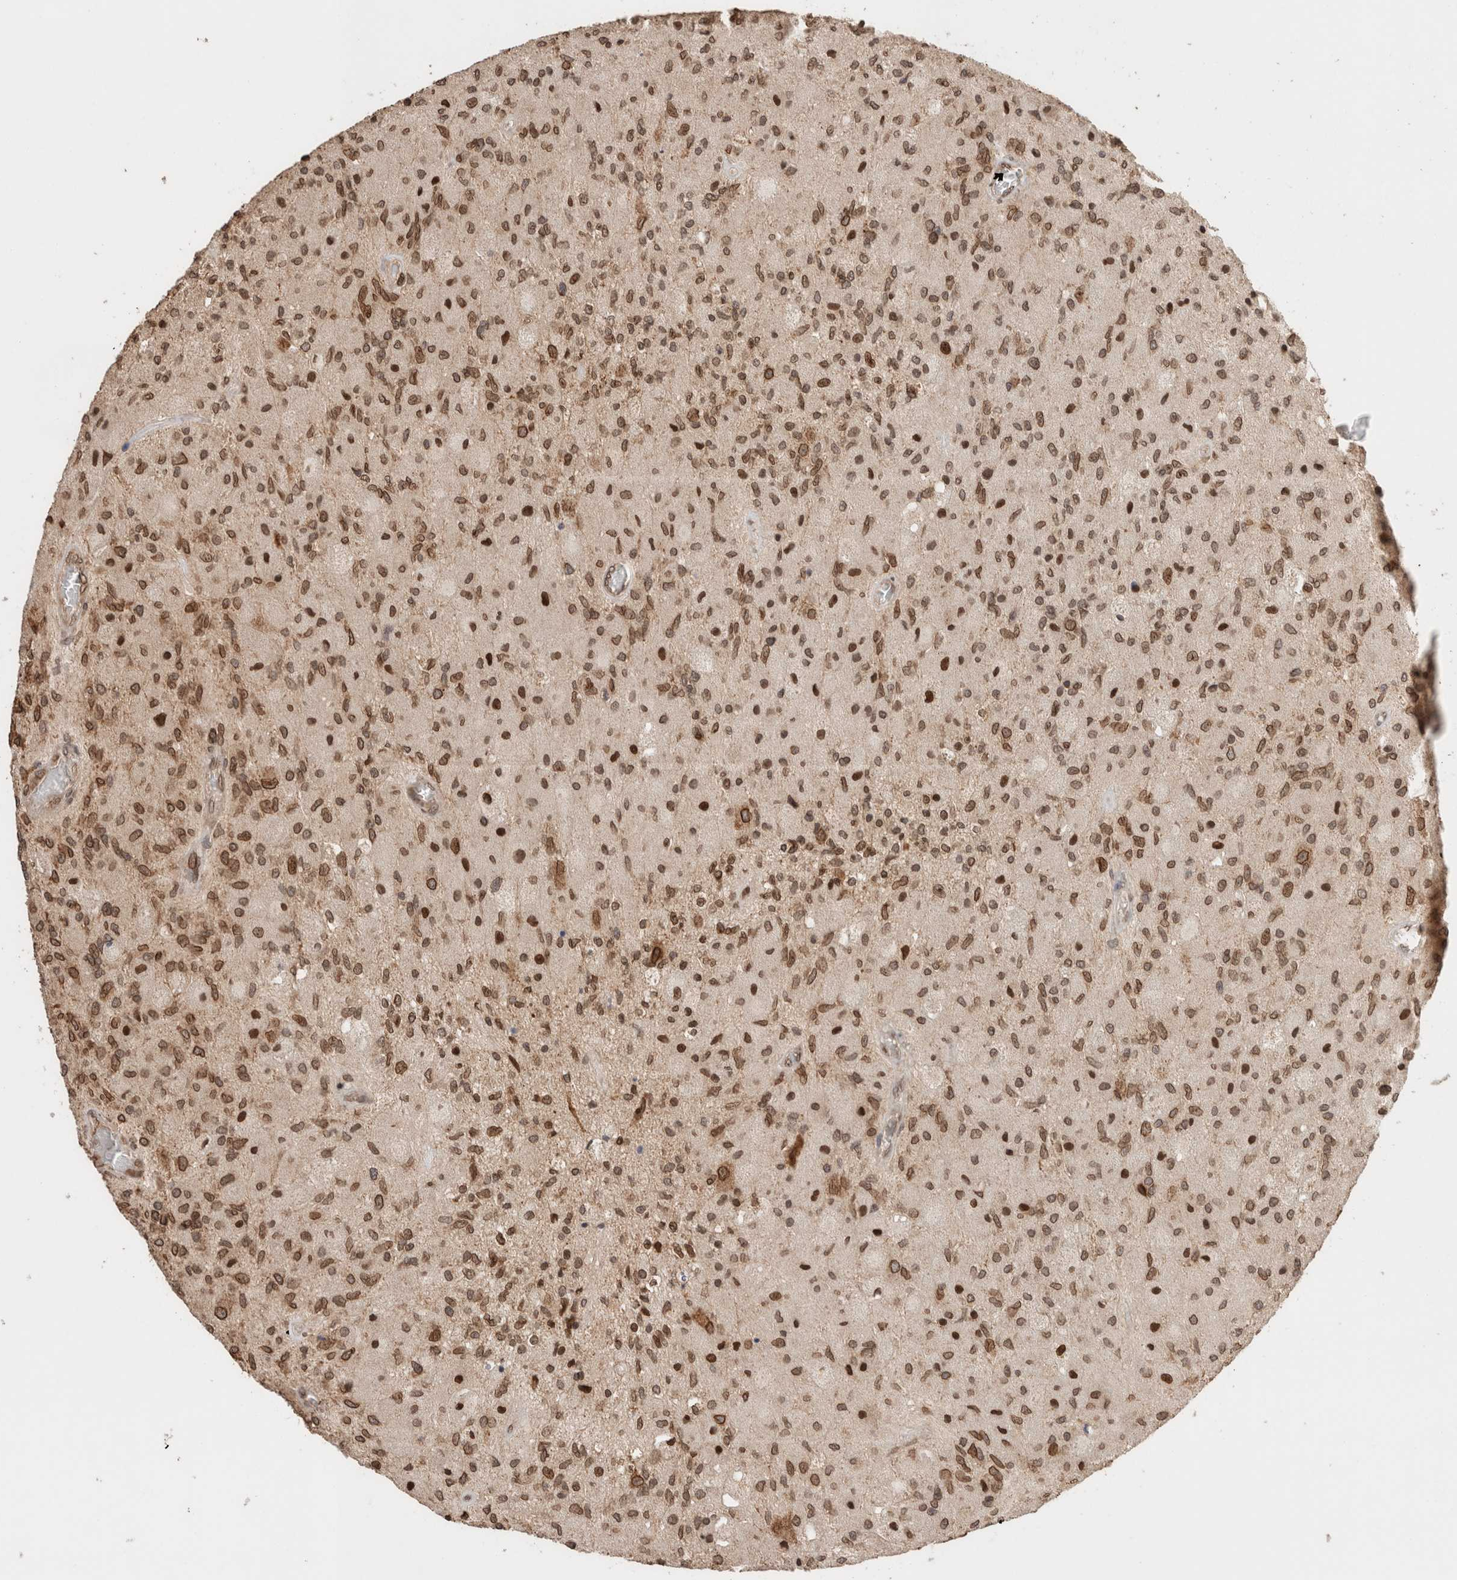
{"staining": {"intensity": "moderate", "quantity": ">75%", "location": "cytoplasmic/membranous,nuclear"}, "tissue": "glioma", "cell_type": "Tumor cells", "image_type": "cancer", "snomed": [{"axis": "morphology", "description": "Normal tissue, NOS"}, {"axis": "morphology", "description": "Glioma, malignant, High grade"}, {"axis": "topography", "description": "Cerebral cortex"}], "caption": "This histopathology image reveals glioma stained with IHC to label a protein in brown. The cytoplasmic/membranous and nuclear of tumor cells show moderate positivity for the protein. Nuclei are counter-stained blue.", "gene": "TPR", "patient": {"sex": "male", "age": 77}}